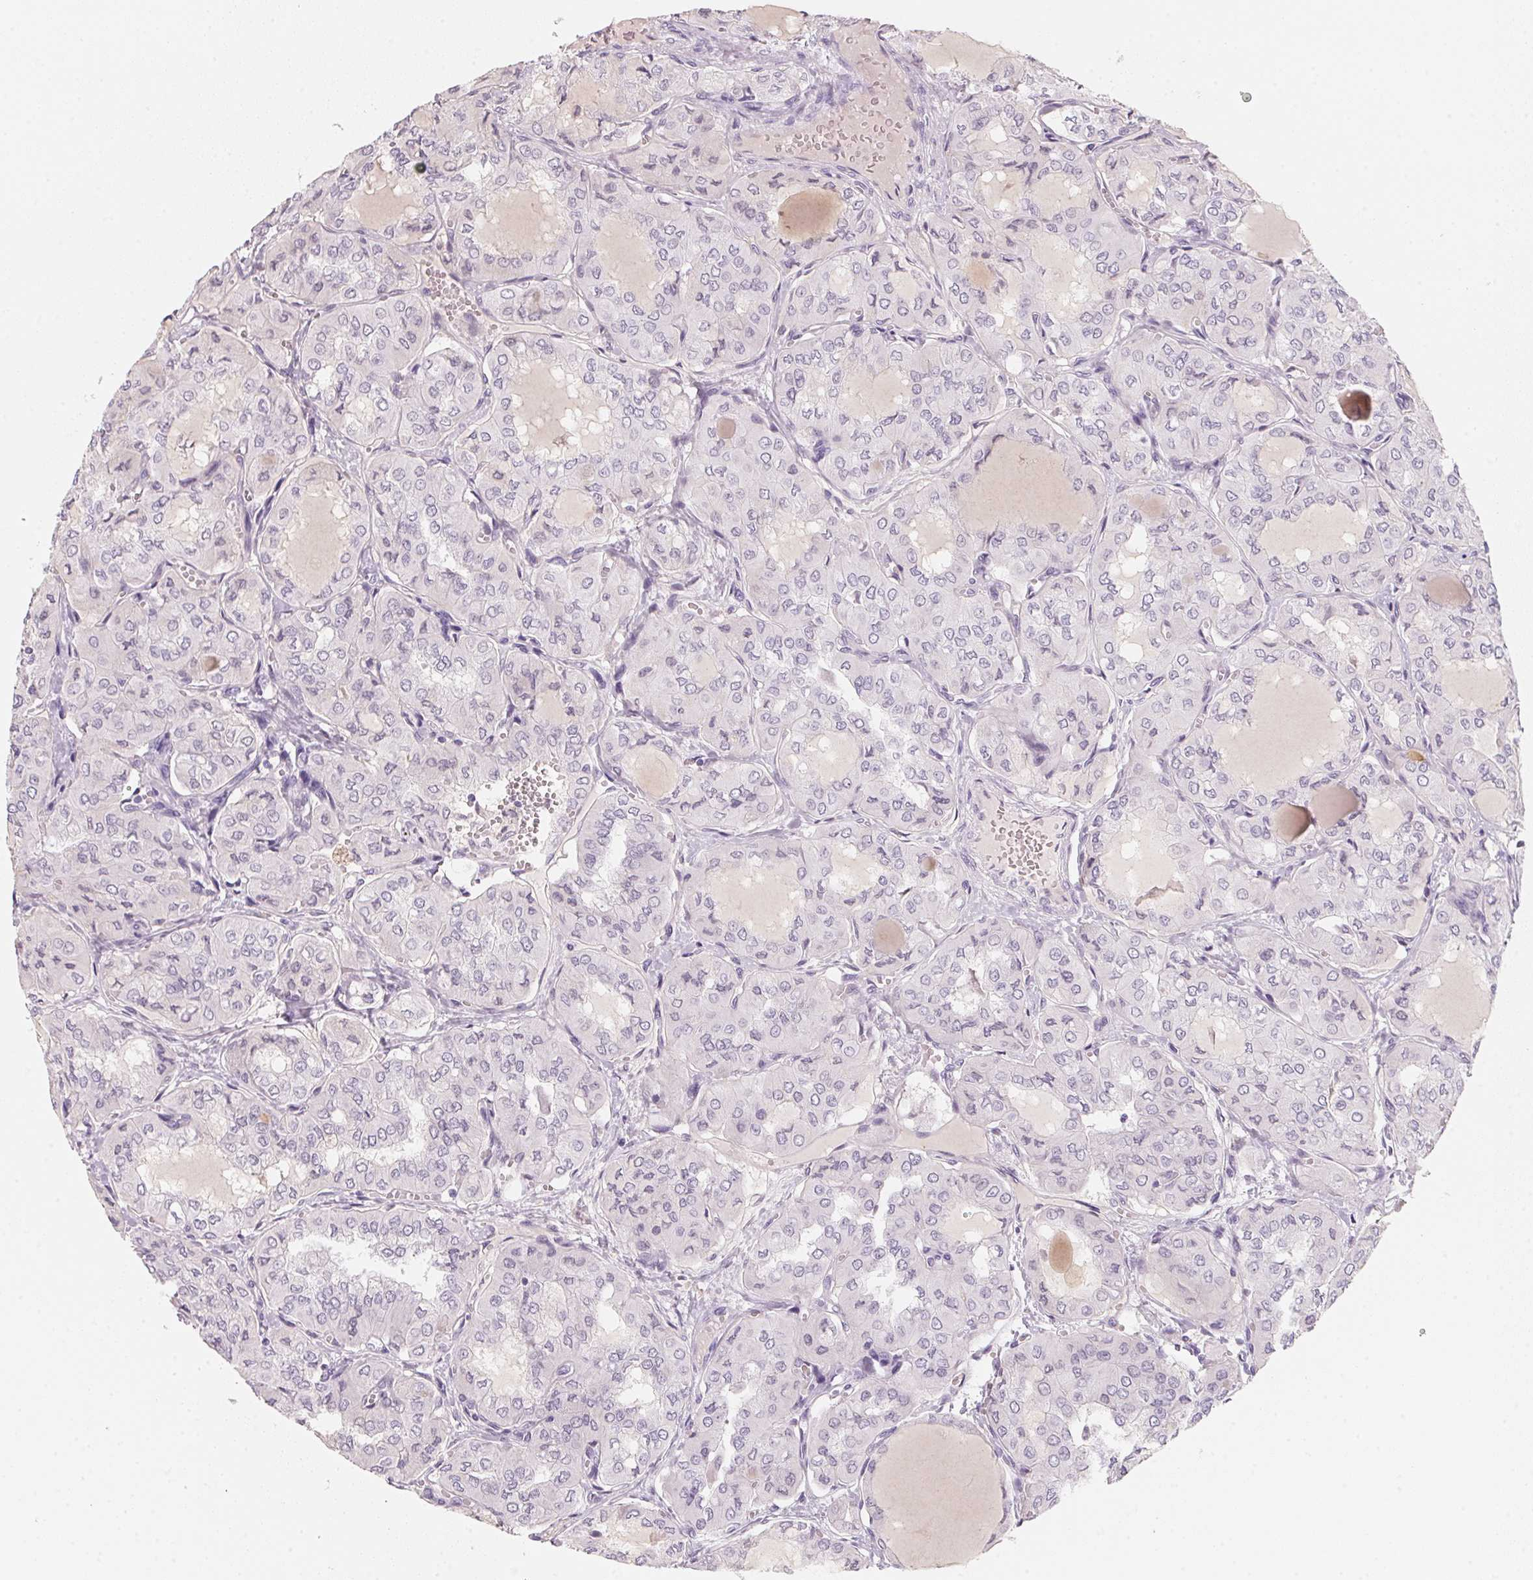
{"staining": {"intensity": "negative", "quantity": "none", "location": "none"}, "tissue": "thyroid cancer", "cell_type": "Tumor cells", "image_type": "cancer", "snomed": [{"axis": "morphology", "description": "Papillary adenocarcinoma, NOS"}, {"axis": "topography", "description": "Thyroid gland"}], "caption": "Papillary adenocarcinoma (thyroid) was stained to show a protein in brown. There is no significant positivity in tumor cells.", "gene": "ANKRD31", "patient": {"sex": "male", "age": 20}}